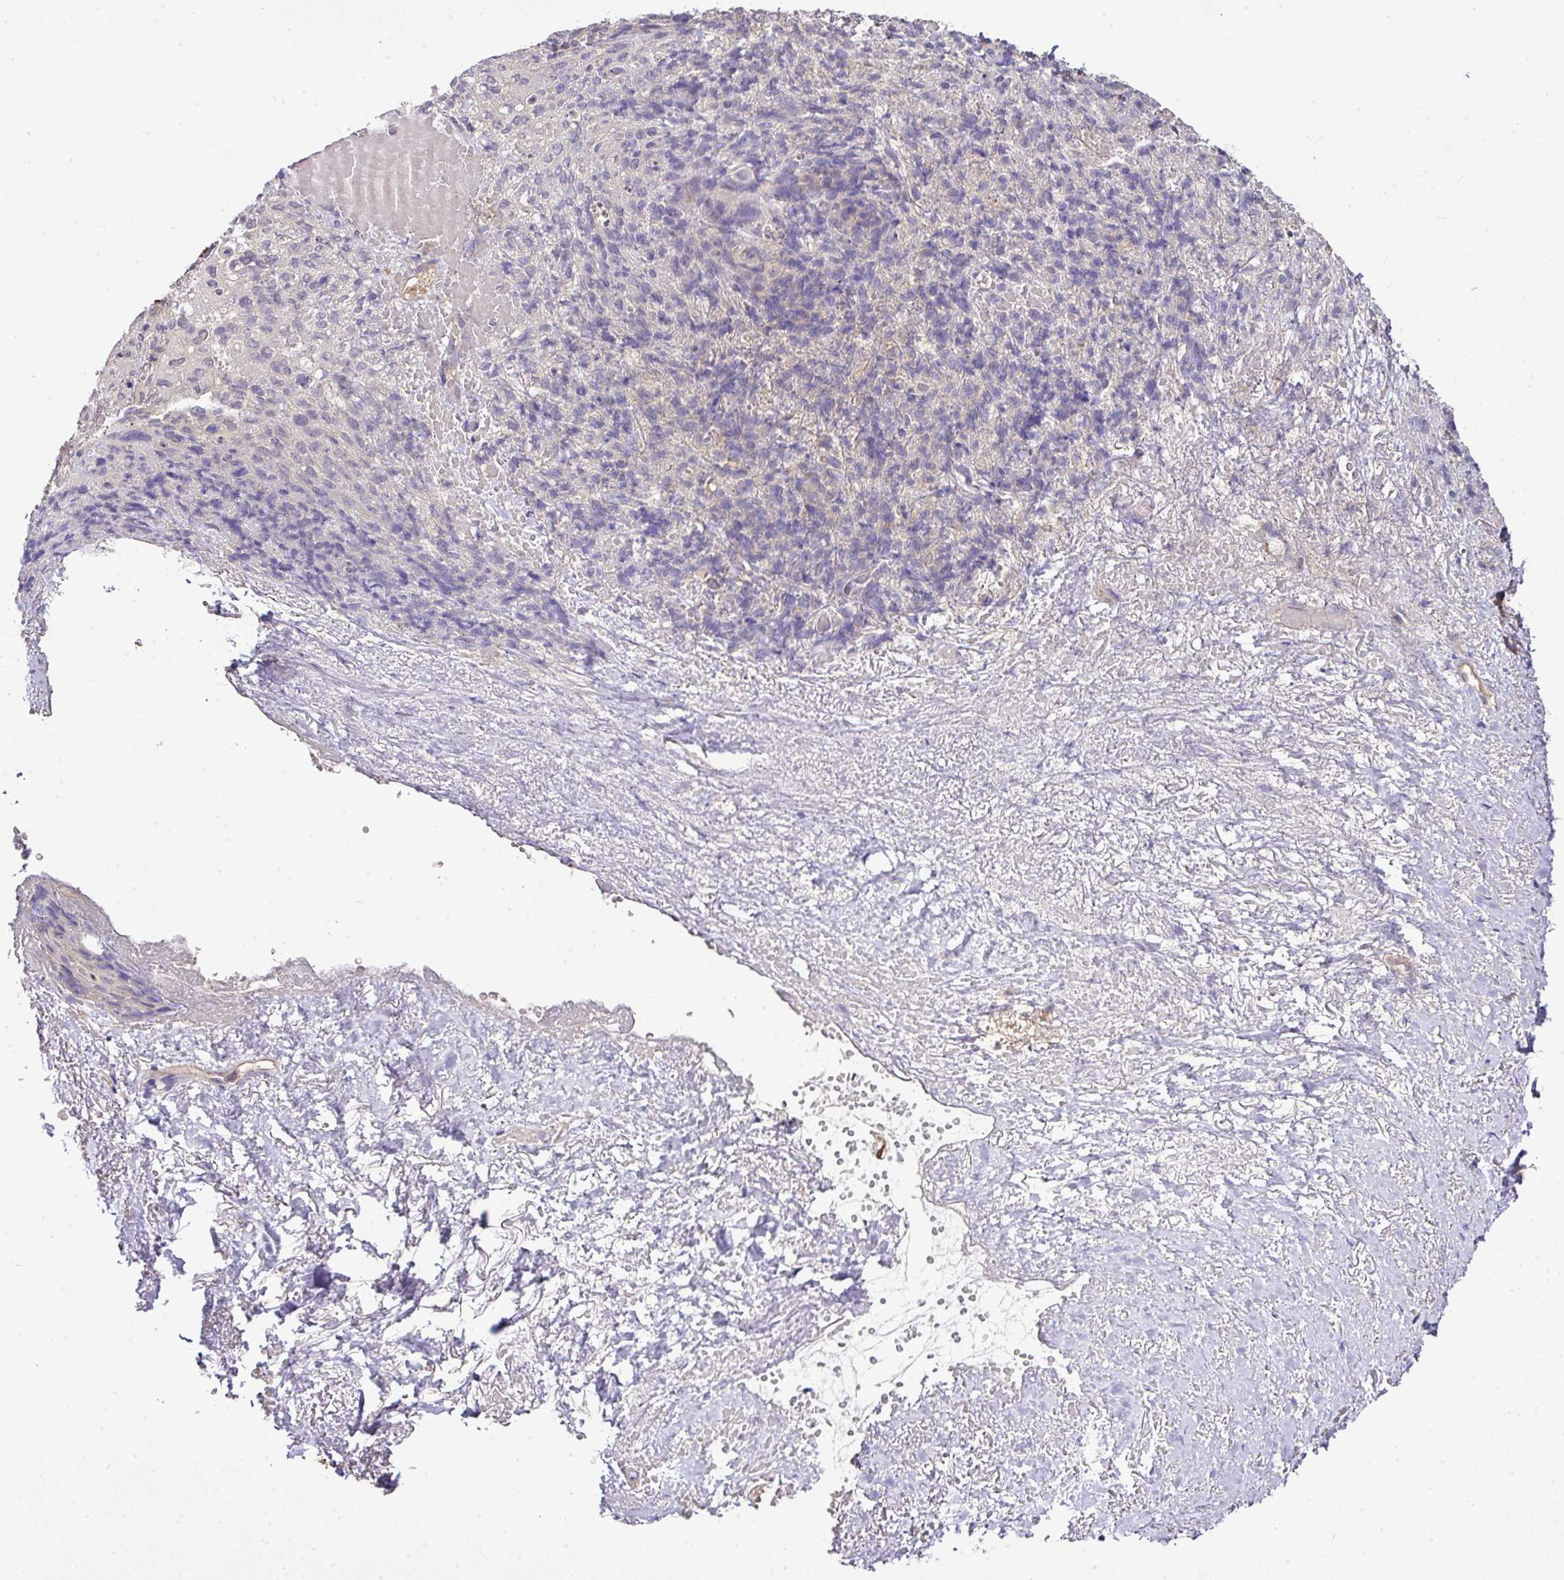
{"staining": {"intensity": "negative", "quantity": "none", "location": "none"}, "tissue": "skin cancer", "cell_type": "Tumor cells", "image_type": "cancer", "snomed": [{"axis": "morphology", "description": "Squamous cell carcinoma, NOS"}, {"axis": "topography", "description": "Skin"}, {"axis": "topography", "description": "Vulva"}], "caption": "Human squamous cell carcinoma (skin) stained for a protein using immunohistochemistry shows no positivity in tumor cells.", "gene": "TMEM107", "patient": {"sex": "female", "age": 85}}